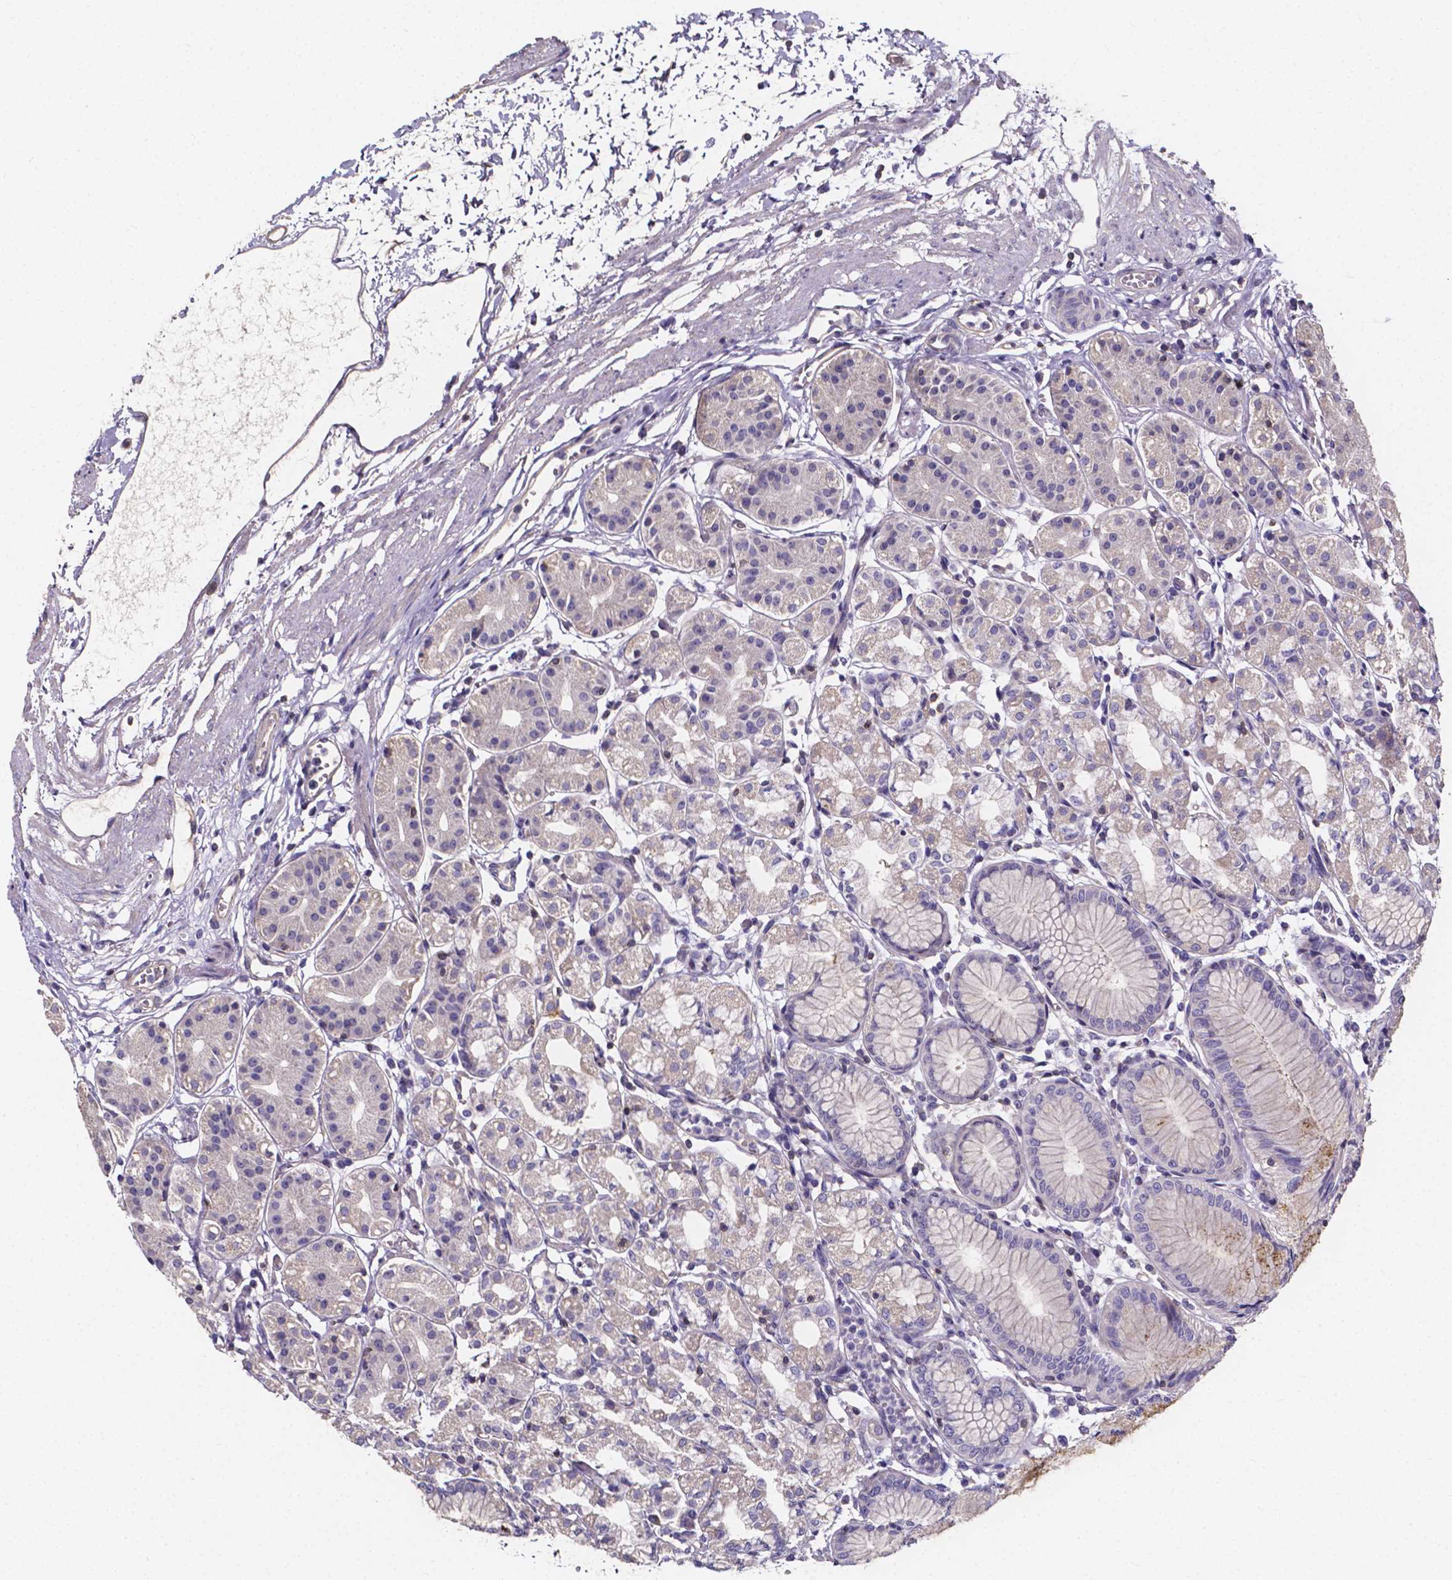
{"staining": {"intensity": "weak", "quantity": "<25%", "location": "cytoplasmic/membranous"}, "tissue": "stomach", "cell_type": "Glandular cells", "image_type": "normal", "snomed": [{"axis": "morphology", "description": "Normal tissue, NOS"}, {"axis": "topography", "description": "Skeletal muscle"}, {"axis": "topography", "description": "Stomach"}], "caption": "High power microscopy image of an IHC histopathology image of unremarkable stomach, revealing no significant expression in glandular cells.", "gene": "THEMIS", "patient": {"sex": "female", "age": 57}}